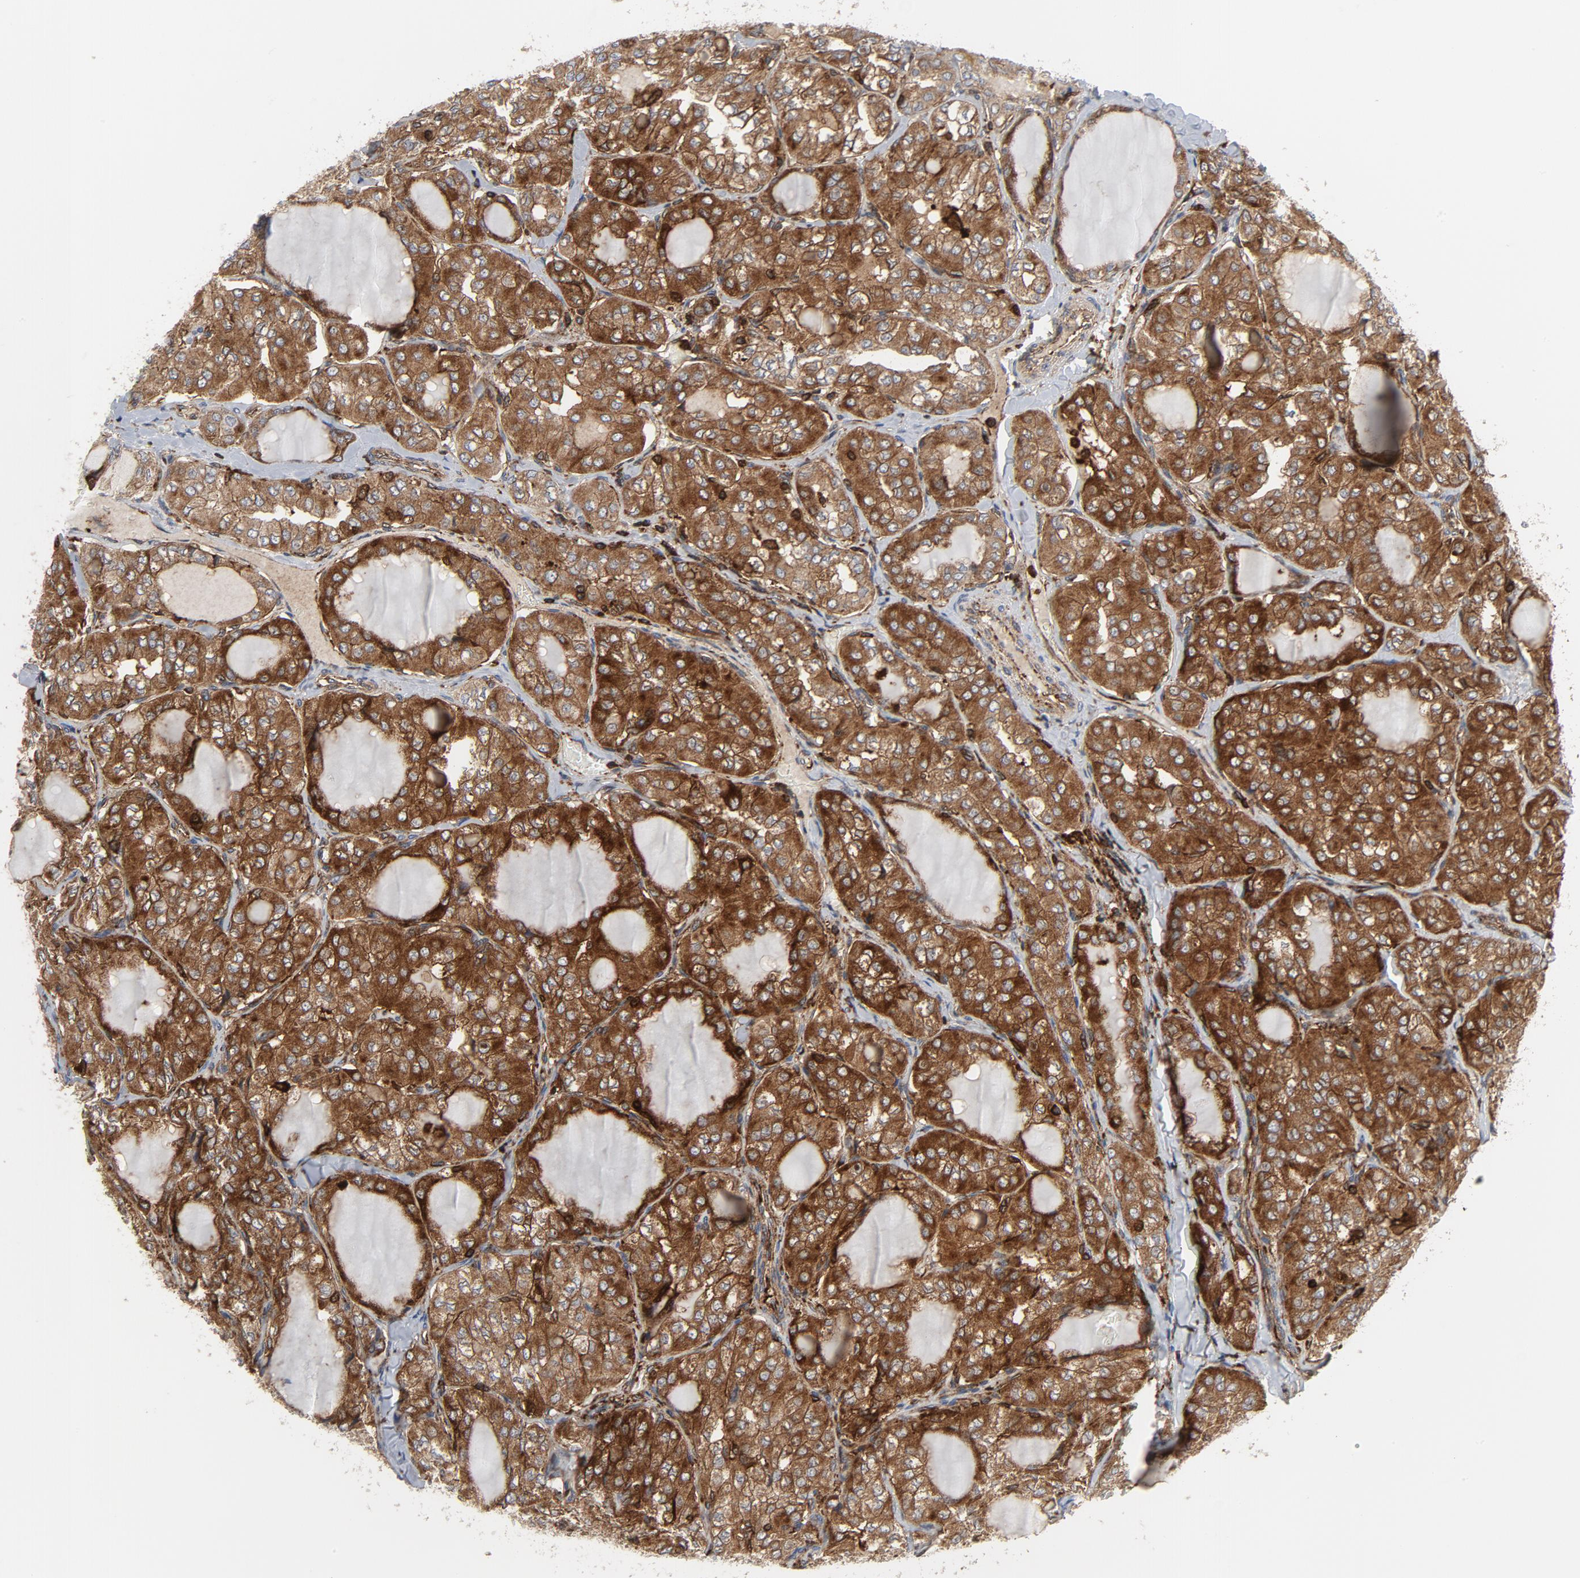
{"staining": {"intensity": "strong", "quantity": ">75%", "location": "cytoplasmic/membranous"}, "tissue": "thyroid cancer", "cell_type": "Tumor cells", "image_type": "cancer", "snomed": [{"axis": "morphology", "description": "Papillary adenocarcinoma, NOS"}, {"axis": "topography", "description": "Thyroid gland"}], "caption": "Strong cytoplasmic/membranous protein positivity is identified in approximately >75% of tumor cells in thyroid papillary adenocarcinoma.", "gene": "YES1", "patient": {"sex": "male", "age": 20}}